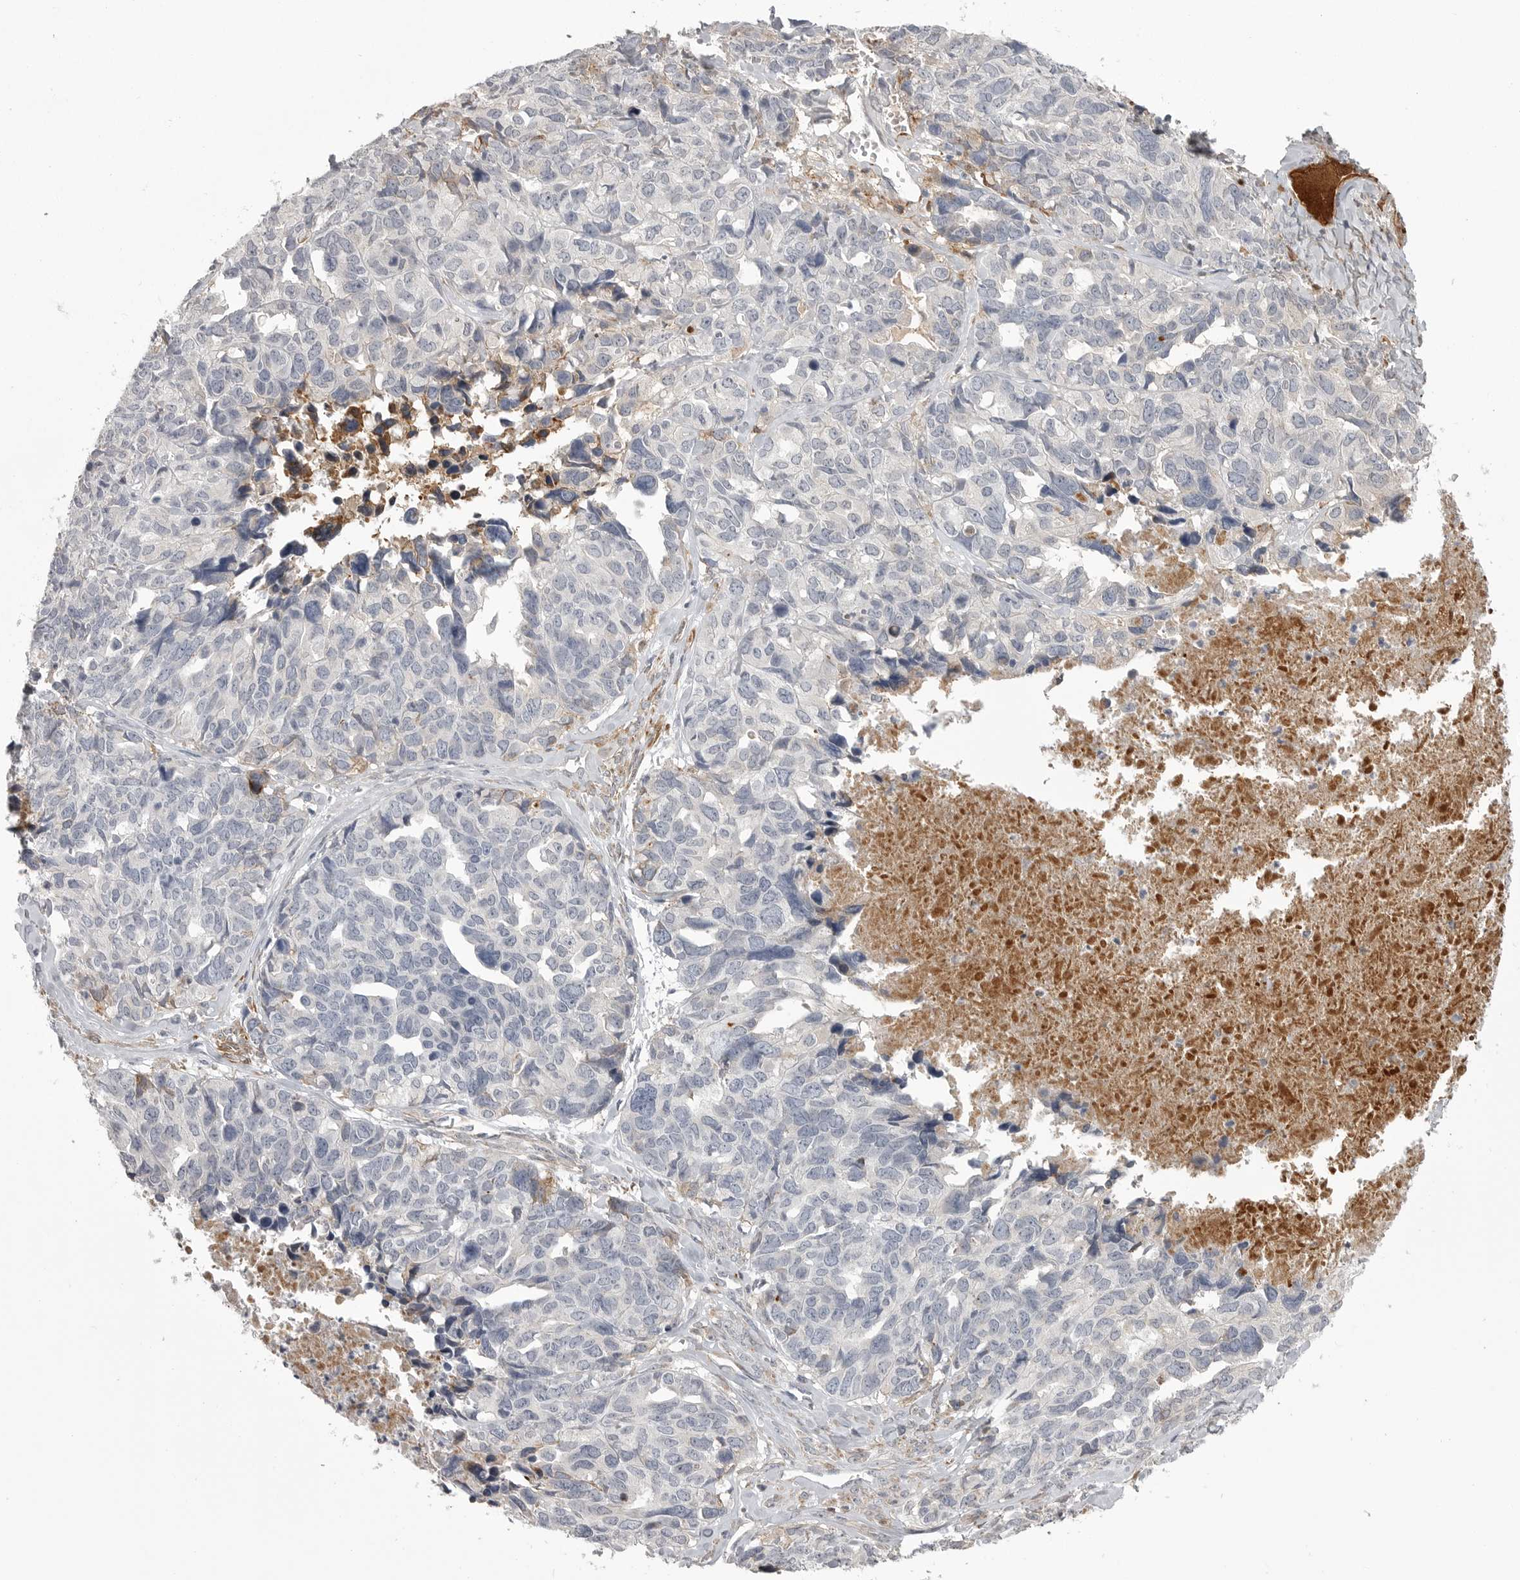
{"staining": {"intensity": "negative", "quantity": "none", "location": "none"}, "tissue": "ovarian cancer", "cell_type": "Tumor cells", "image_type": "cancer", "snomed": [{"axis": "morphology", "description": "Cystadenocarcinoma, serous, NOS"}, {"axis": "topography", "description": "Ovary"}], "caption": "Immunohistochemical staining of human ovarian cancer shows no significant positivity in tumor cells. Nuclei are stained in blue.", "gene": "SERPING1", "patient": {"sex": "female", "age": 79}}